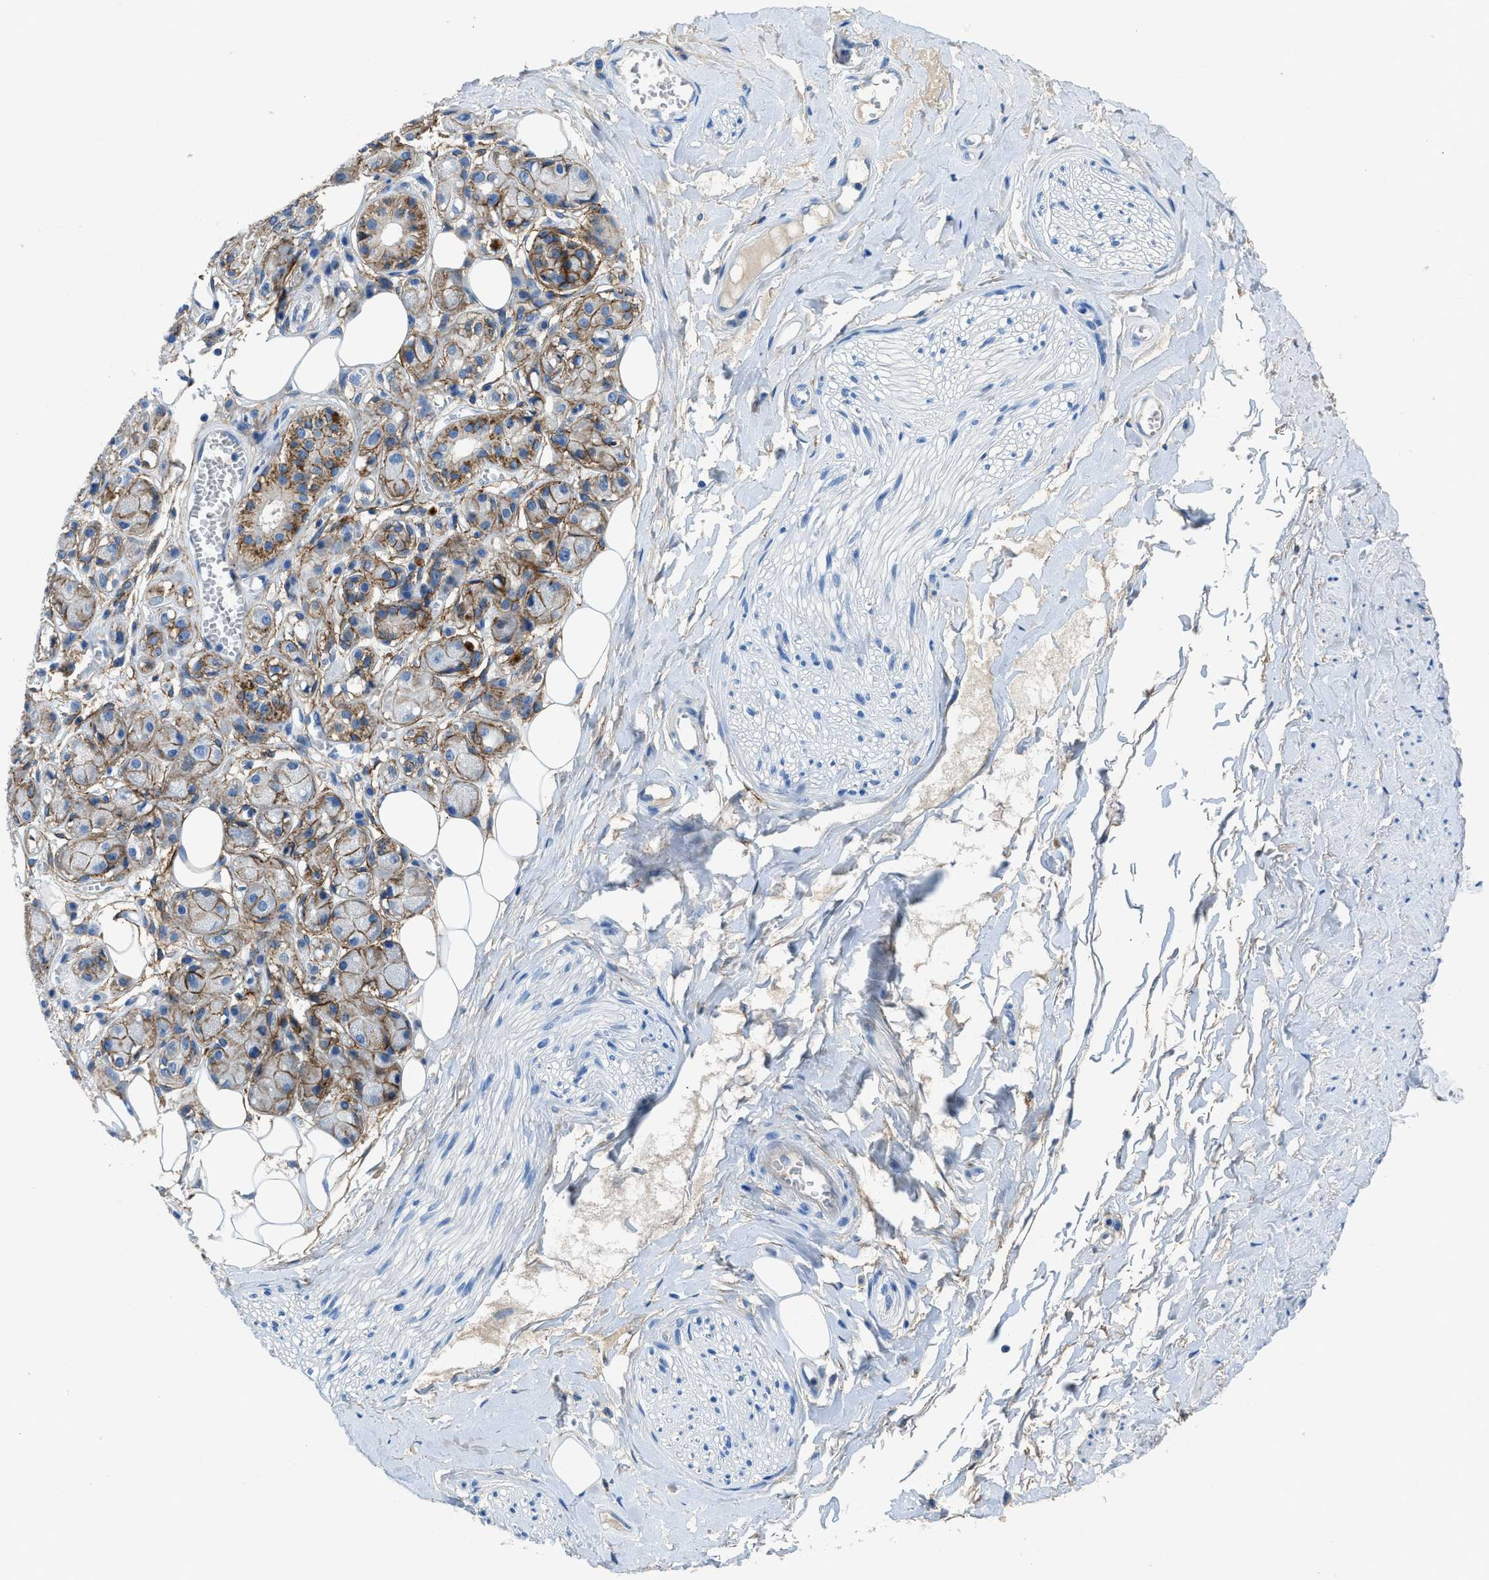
{"staining": {"intensity": "negative", "quantity": "none", "location": "none"}, "tissue": "adipose tissue", "cell_type": "Adipocytes", "image_type": "normal", "snomed": [{"axis": "morphology", "description": "Normal tissue, NOS"}, {"axis": "morphology", "description": "Inflammation, NOS"}, {"axis": "topography", "description": "Salivary gland"}, {"axis": "topography", "description": "Peripheral nerve tissue"}], "caption": "Immunohistochemical staining of unremarkable adipose tissue displays no significant staining in adipocytes. Brightfield microscopy of immunohistochemistry stained with DAB (3,3'-diaminobenzidine) (brown) and hematoxylin (blue), captured at high magnification.", "gene": "PTGFRN", "patient": {"sex": "female", "age": 75}}